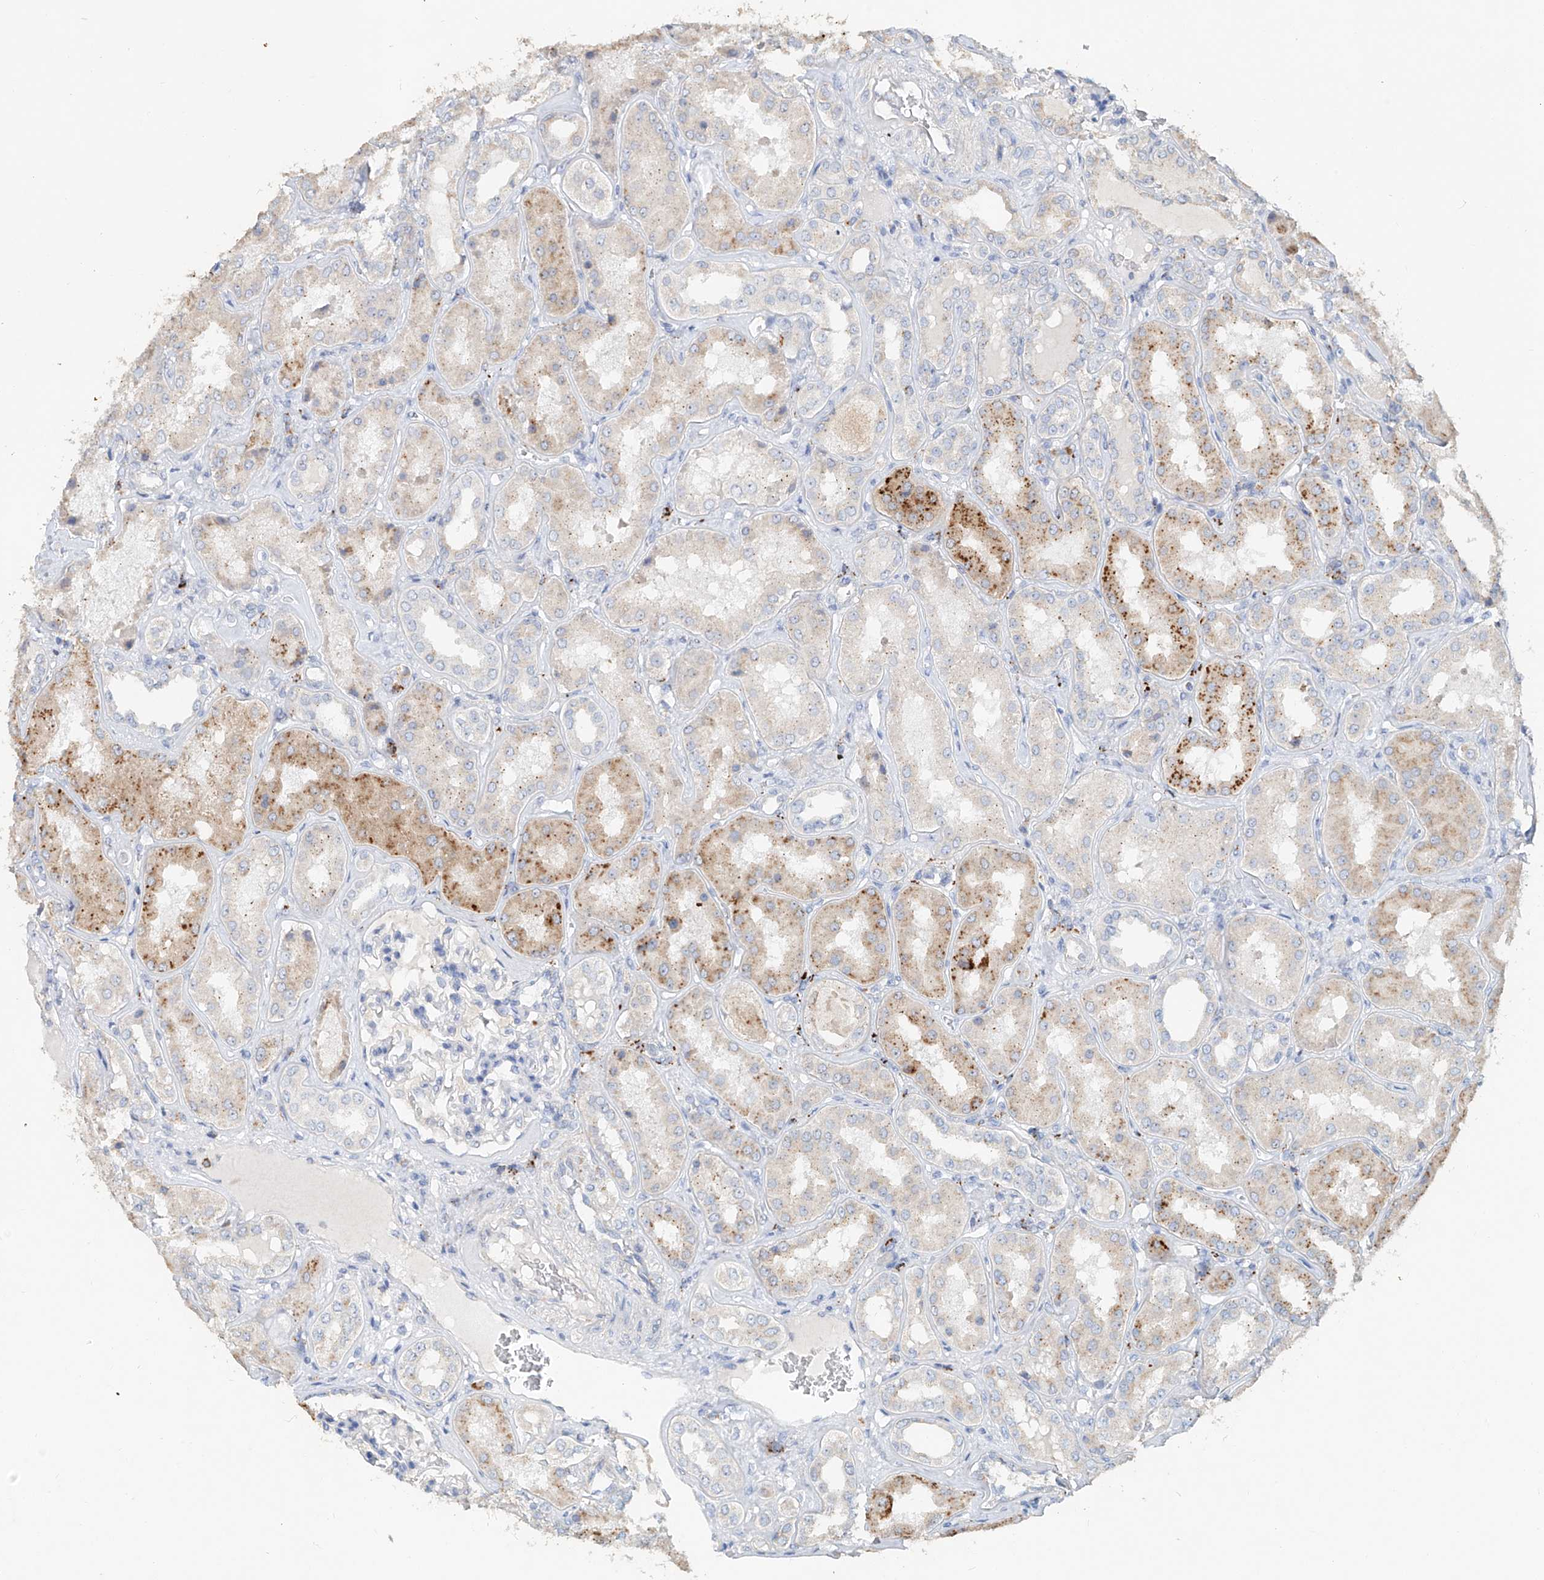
{"staining": {"intensity": "negative", "quantity": "none", "location": "none"}, "tissue": "kidney", "cell_type": "Cells in glomeruli", "image_type": "normal", "snomed": [{"axis": "morphology", "description": "Normal tissue, NOS"}, {"axis": "topography", "description": "Kidney"}], "caption": "Histopathology image shows no significant protein expression in cells in glomeruli of normal kidney. (DAB (3,3'-diaminobenzidine) IHC, high magnification).", "gene": "TRIM47", "patient": {"sex": "female", "age": 56}}